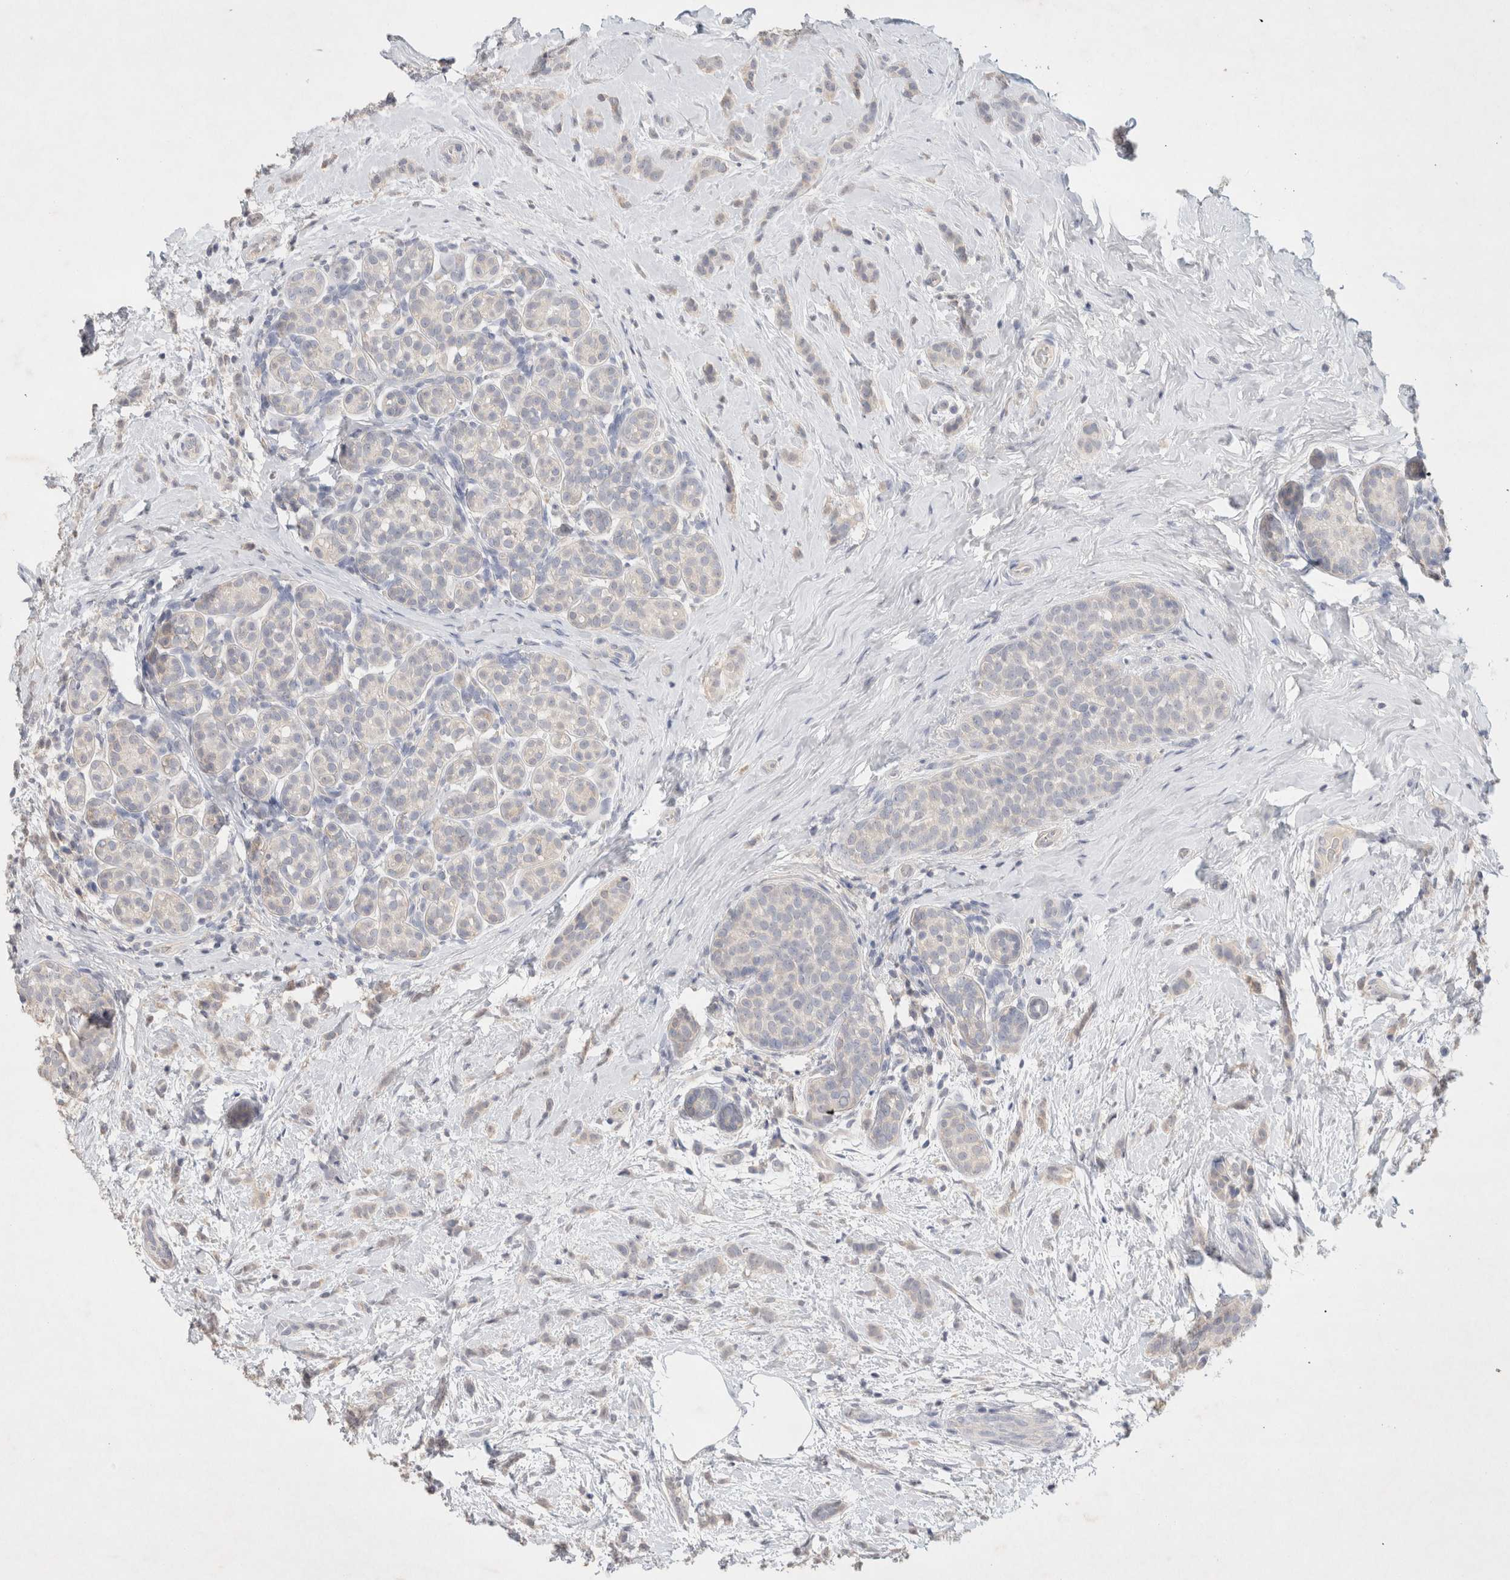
{"staining": {"intensity": "negative", "quantity": "none", "location": "none"}, "tissue": "breast cancer", "cell_type": "Tumor cells", "image_type": "cancer", "snomed": [{"axis": "morphology", "description": "Lobular carcinoma, in situ"}, {"axis": "morphology", "description": "Lobular carcinoma"}, {"axis": "topography", "description": "Breast"}], "caption": "Tumor cells show no significant protein staining in breast cancer (lobular carcinoma).", "gene": "MPP2", "patient": {"sex": "female", "age": 41}}